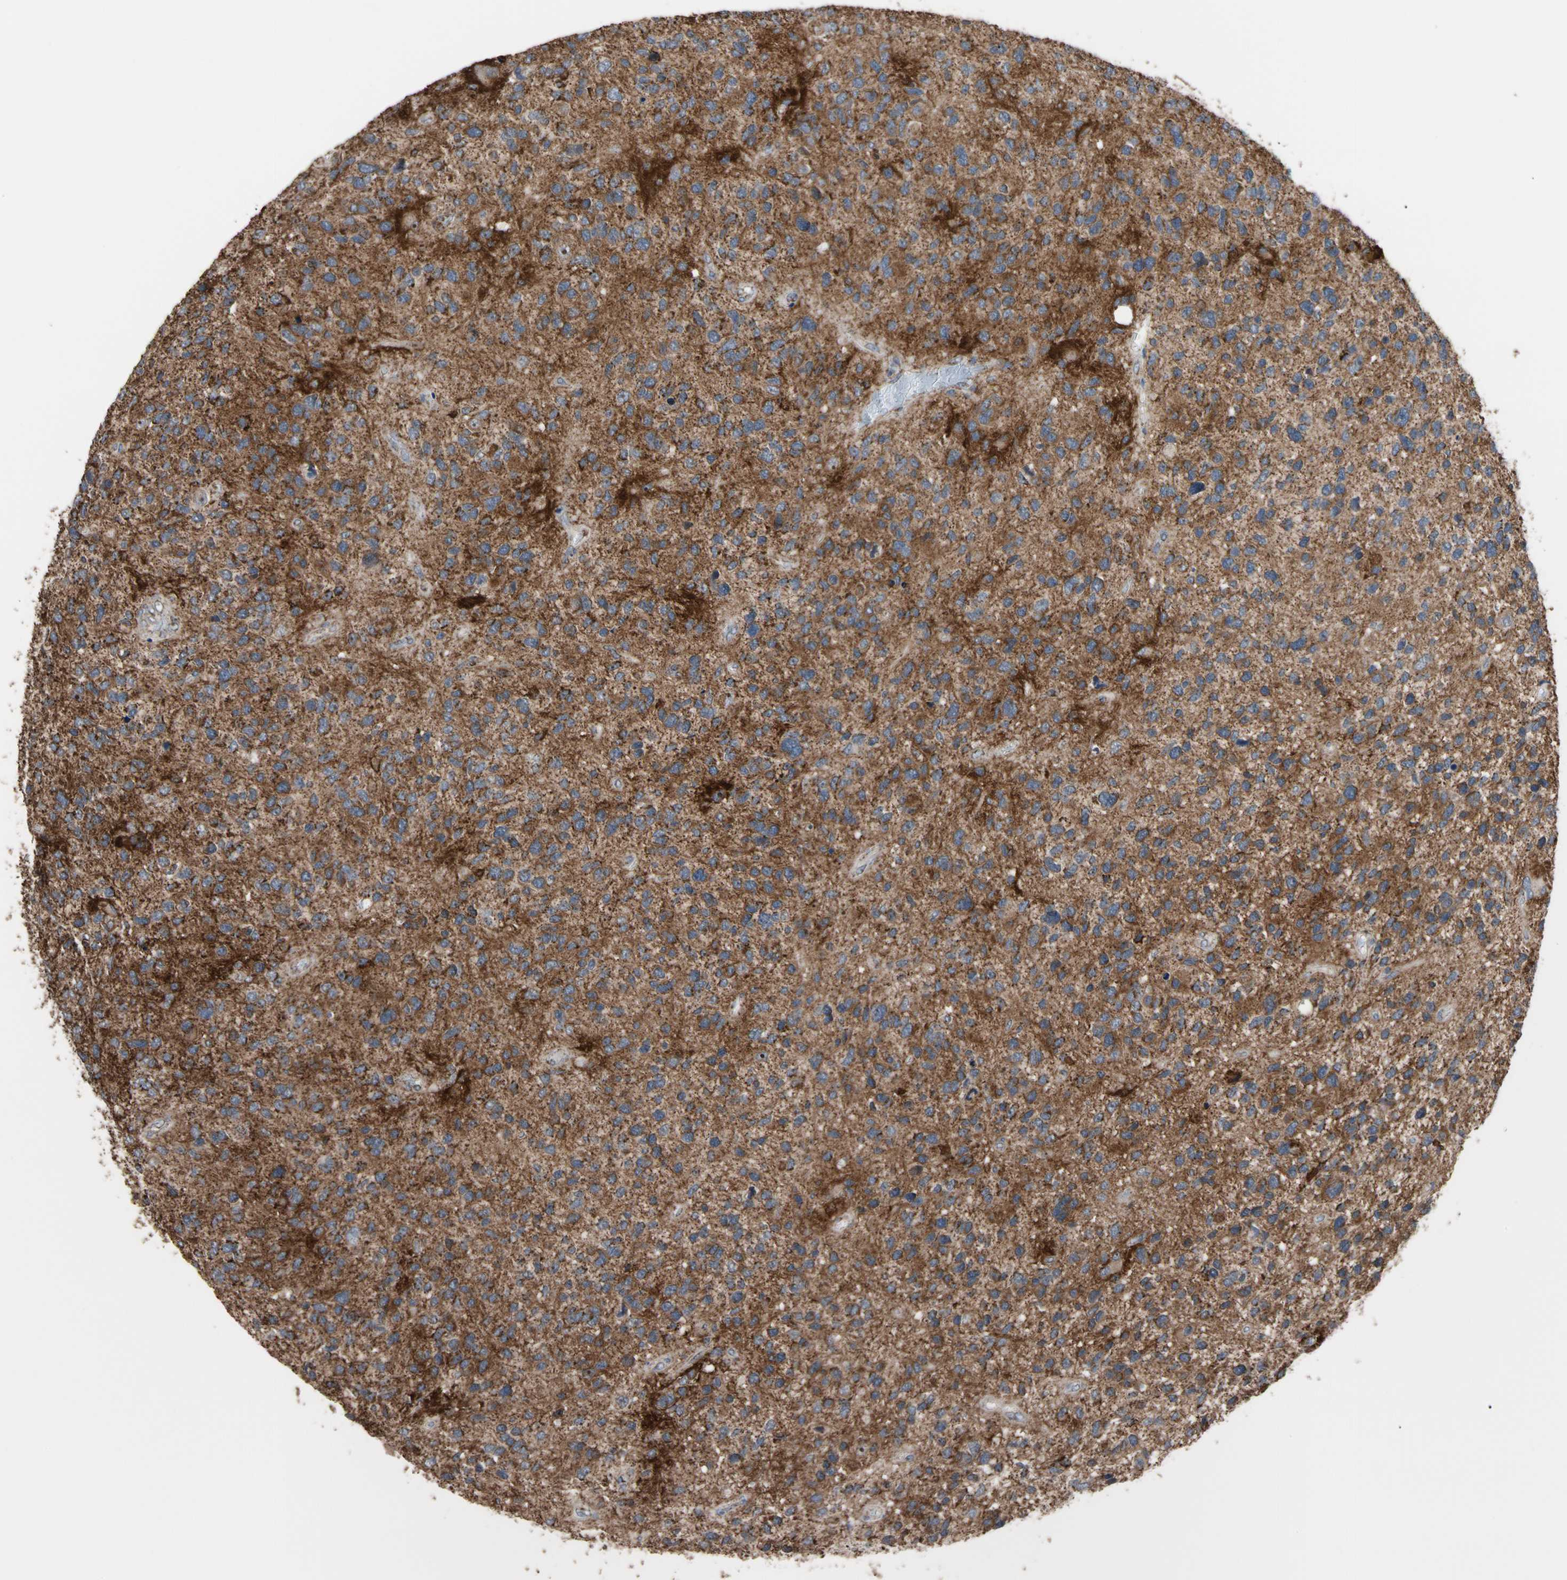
{"staining": {"intensity": "strong", "quantity": ">75%", "location": "cytoplasmic/membranous"}, "tissue": "glioma", "cell_type": "Tumor cells", "image_type": "cancer", "snomed": [{"axis": "morphology", "description": "Glioma, malignant, High grade"}, {"axis": "topography", "description": "Brain"}], "caption": "Strong cytoplasmic/membranous protein staining is seen in approximately >75% of tumor cells in glioma.", "gene": "FAM110B", "patient": {"sex": "female", "age": 58}}